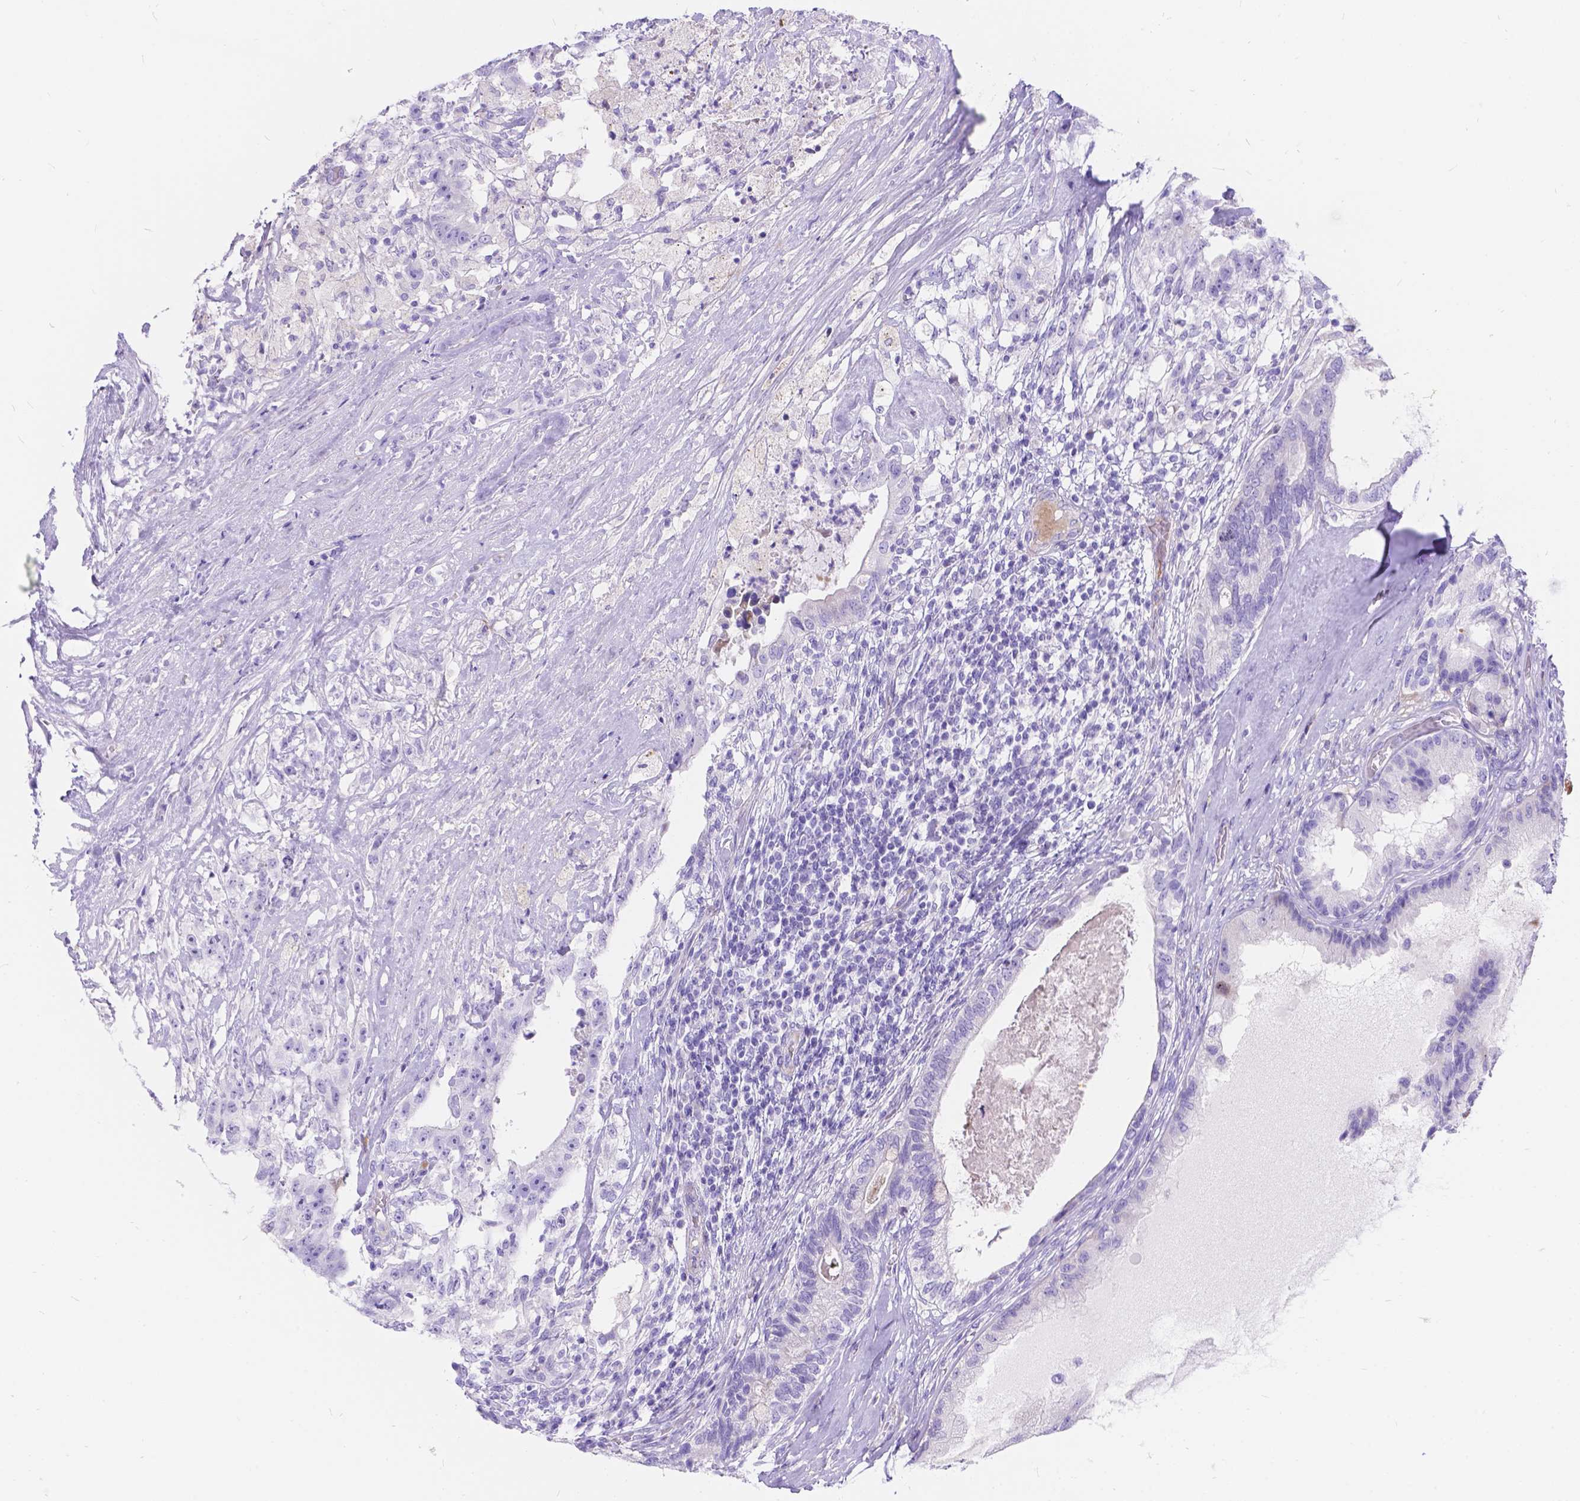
{"staining": {"intensity": "negative", "quantity": "none", "location": "none"}, "tissue": "testis cancer", "cell_type": "Tumor cells", "image_type": "cancer", "snomed": [{"axis": "morphology", "description": "Seminoma, NOS"}, {"axis": "morphology", "description": "Carcinoma, Embryonal, NOS"}, {"axis": "topography", "description": "Testis"}], "caption": "A micrograph of human testis cancer (embryonal carcinoma) is negative for staining in tumor cells. The staining was performed using DAB (3,3'-diaminobenzidine) to visualize the protein expression in brown, while the nuclei were stained in blue with hematoxylin (Magnification: 20x).", "gene": "KLHL10", "patient": {"sex": "male", "age": 41}}